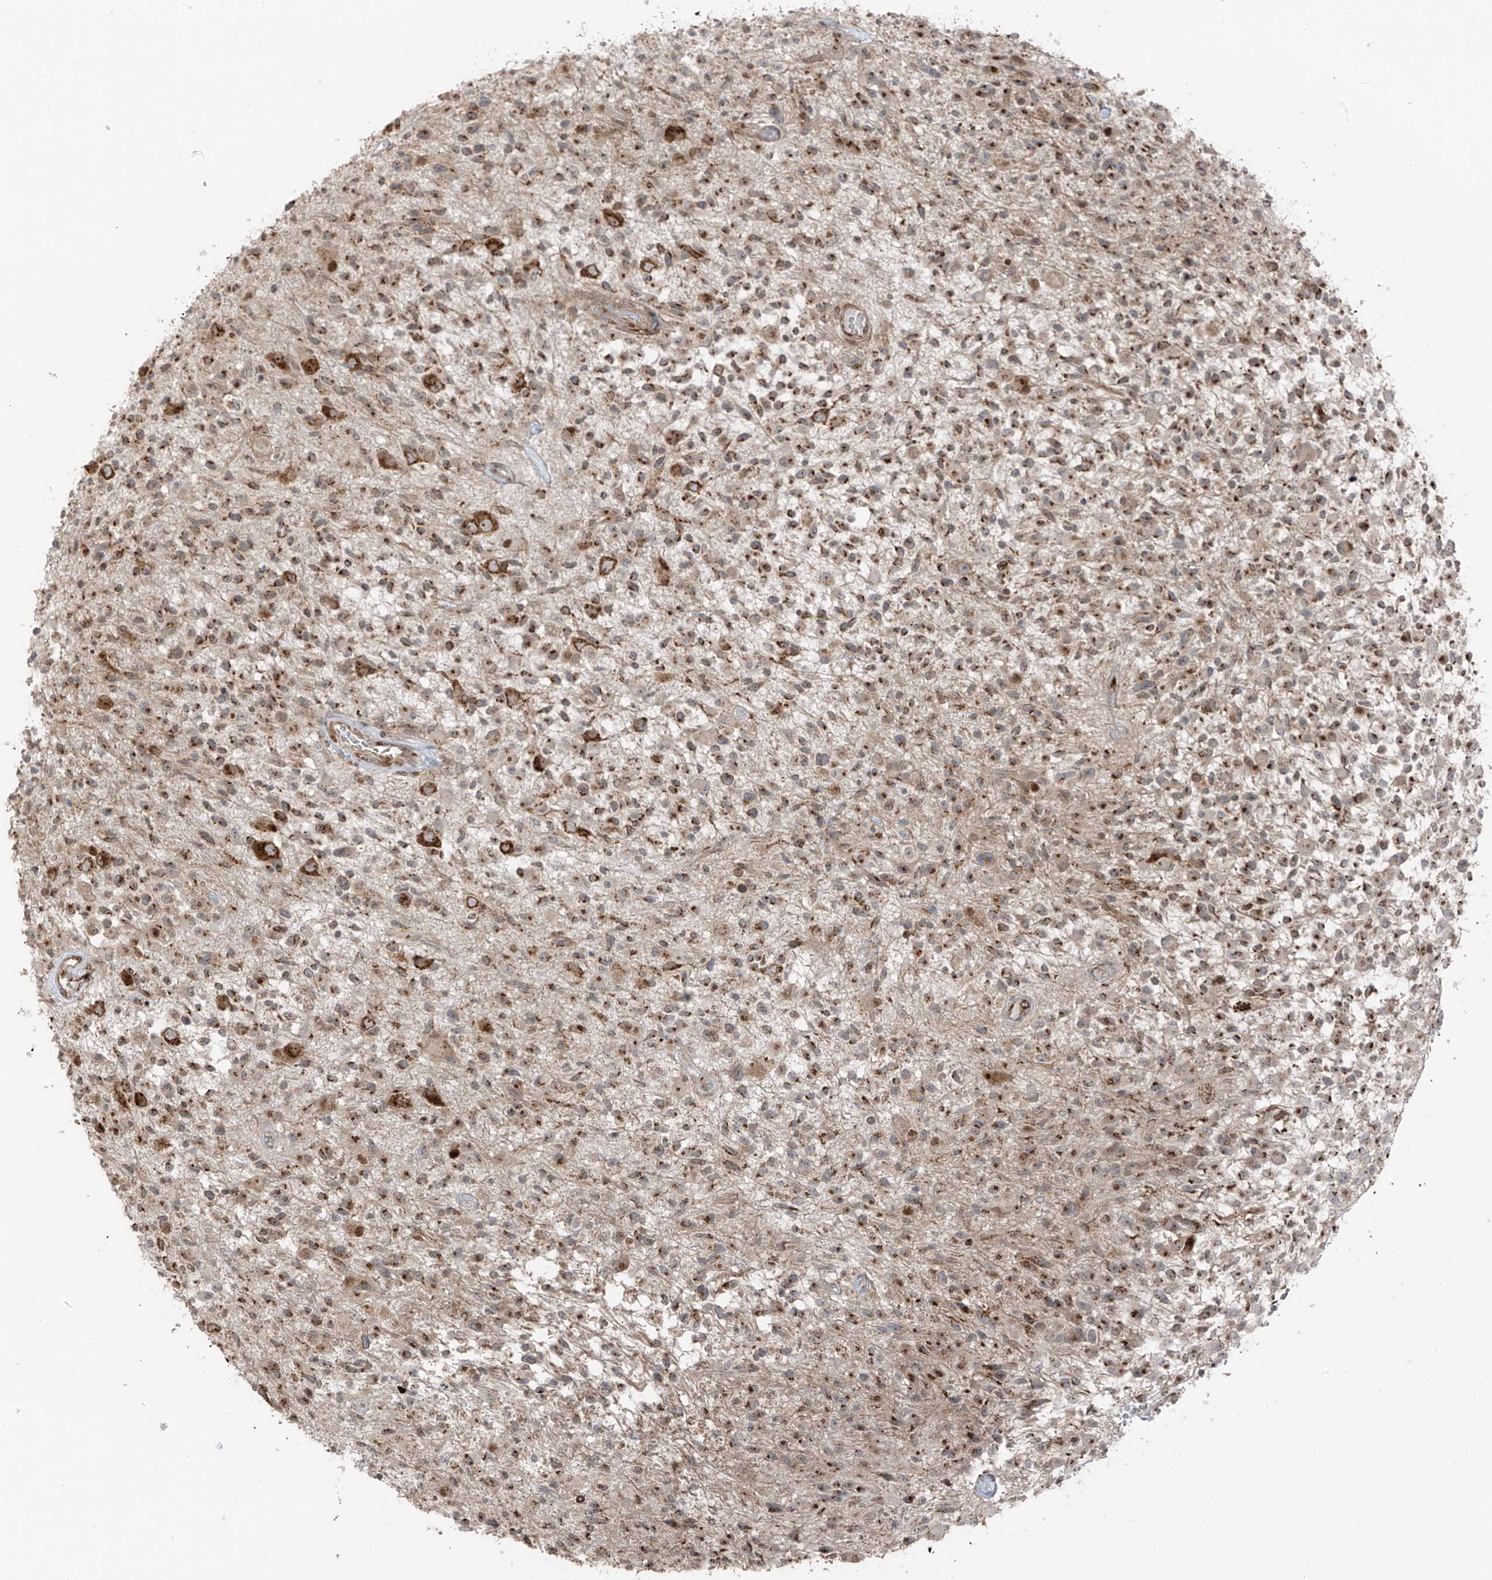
{"staining": {"intensity": "moderate", "quantity": ">75%", "location": "cytoplasmic/membranous"}, "tissue": "glioma", "cell_type": "Tumor cells", "image_type": "cancer", "snomed": [{"axis": "morphology", "description": "Glioma, malignant, High grade"}, {"axis": "morphology", "description": "Glioblastoma, NOS"}, {"axis": "topography", "description": "Brain"}], "caption": "Tumor cells demonstrate moderate cytoplasmic/membranous expression in approximately >75% of cells in glioma.", "gene": "ERLEC1", "patient": {"sex": "male", "age": 60}}